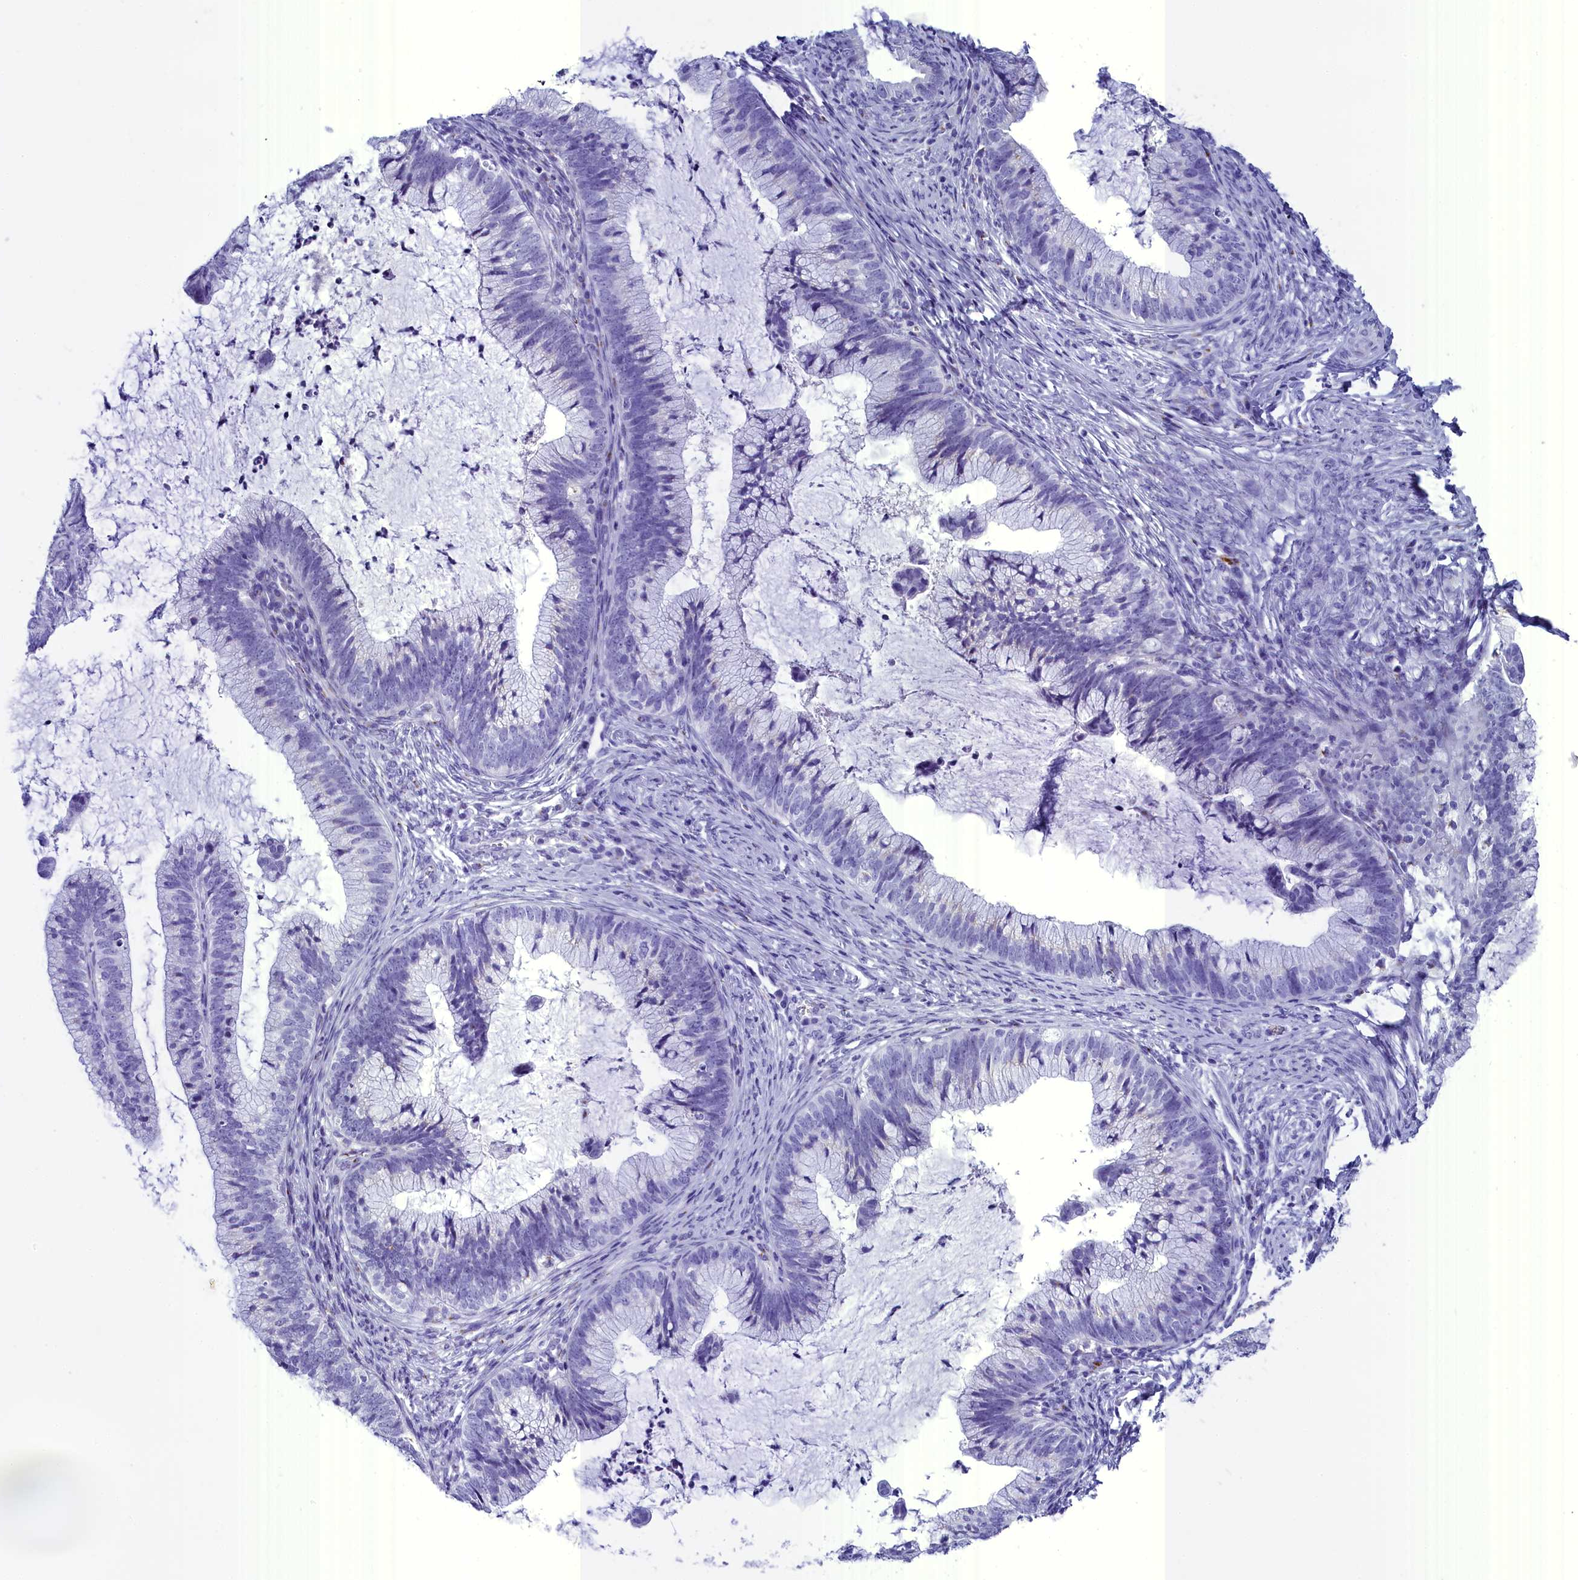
{"staining": {"intensity": "negative", "quantity": "none", "location": "none"}, "tissue": "cervical cancer", "cell_type": "Tumor cells", "image_type": "cancer", "snomed": [{"axis": "morphology", "description": "Adenocarcinoma, NOS"}, {"axis": "topography", "description": "Cervix"}], "caption": "High magnification brightfield microscopy of adenocarcinoma (cervical) stained with DAB (3,3'-diaminobenzidine) (brown) and counterstained with hematoxylin (blue): tumor cells show no significant positivity.", "gene": "AP3B2", "patient": {"sex": "female", "age": 36}}